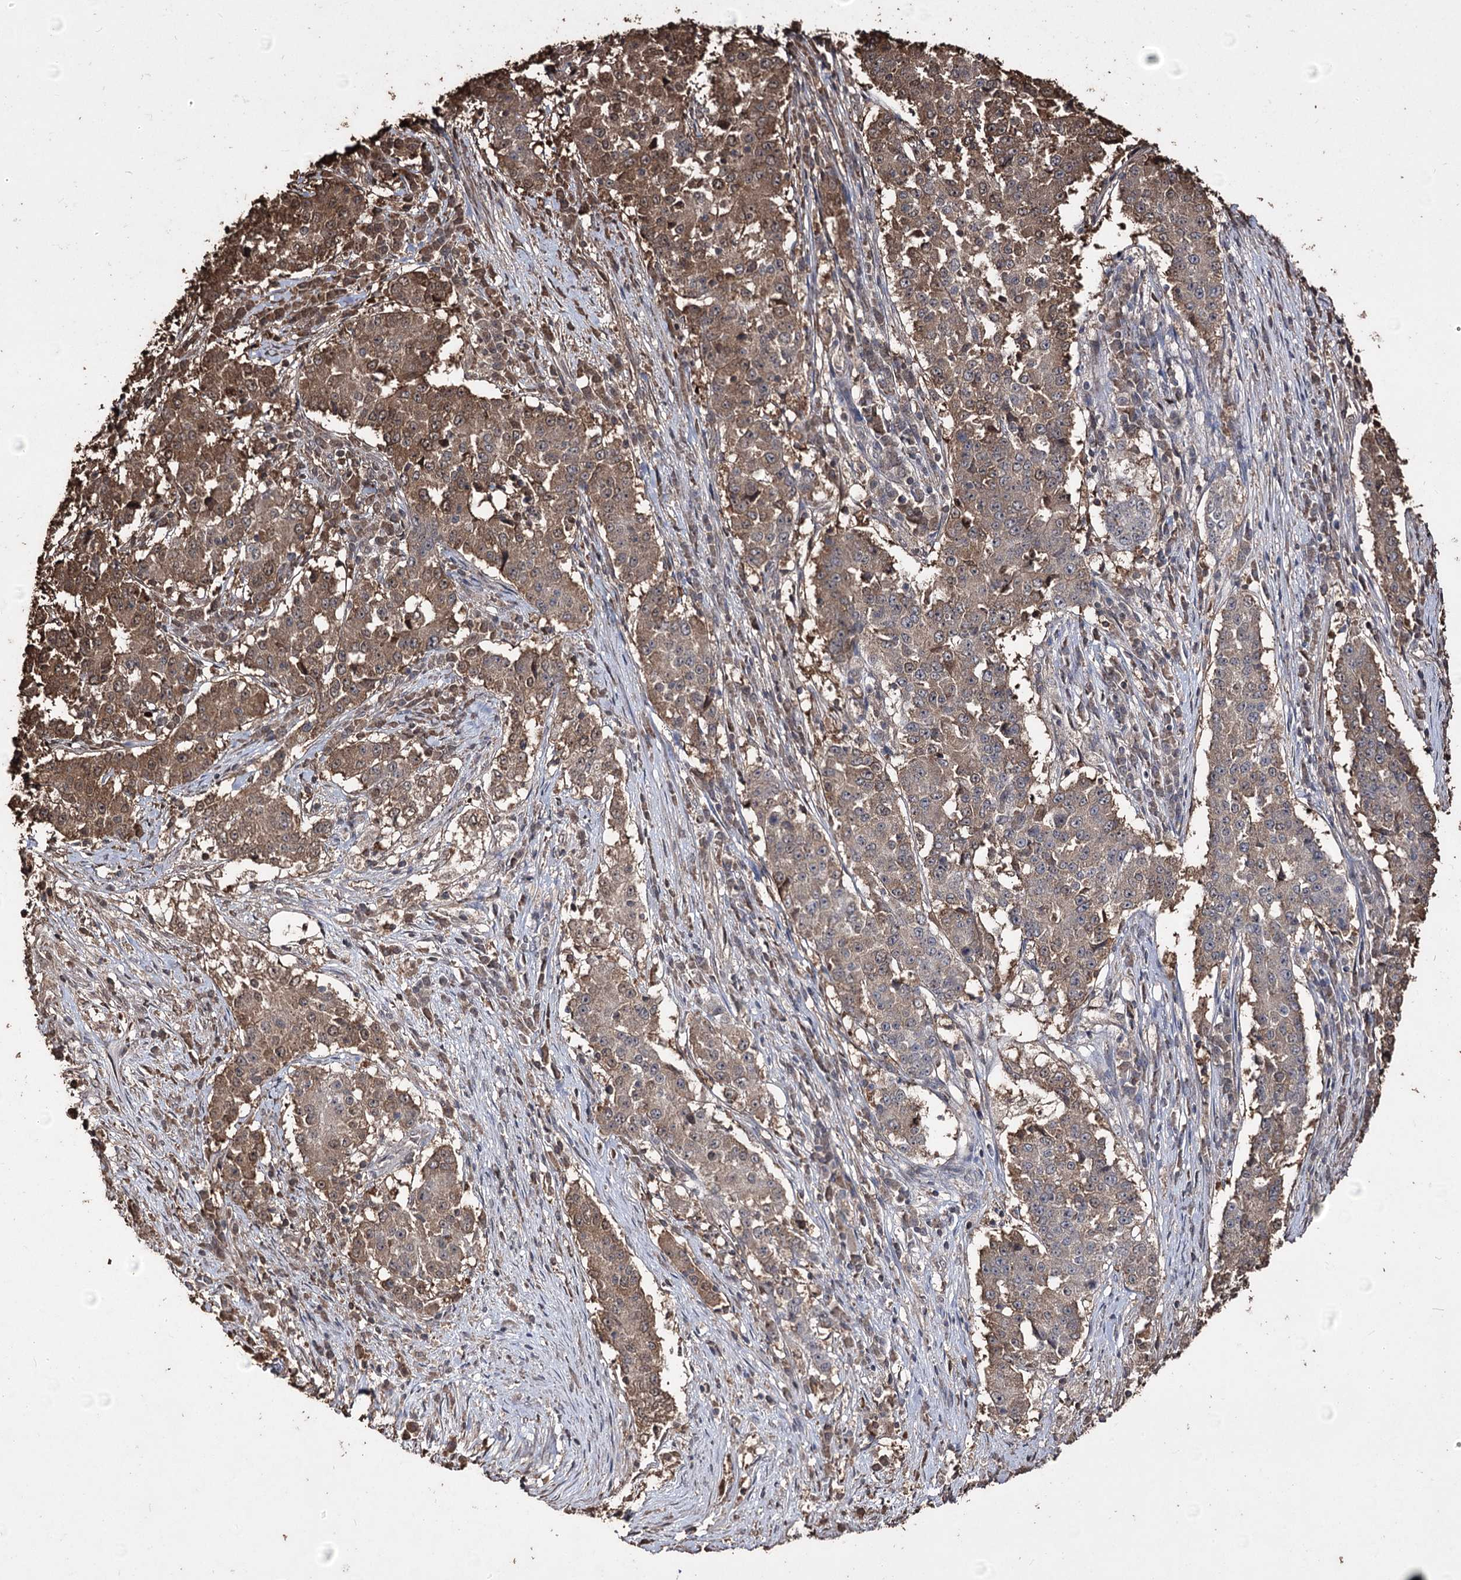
{"staining": {"intensity": "moderate", "quantity": "25%-75%", "location": "cytoplasmic/membranous"}, "tissue": "stomach cancer", "cell_type": "Tumor cells", "image_type": "cancer", "snomed": [{"axis": "morphology", "description": "Adenocarcinoma, NOS"}, {"axis": "topography", "description": "Stomach"}], "caption": "Immunohistochemistry (DAB (3,3'-diaminobenzidine)) staining of stomach cancer (adenocarcinoma) displays moderate cytoplasmic/membranous protein staining in approximately 25%-75% of tumor cells. (Stains: DAB (3,3'-diaminobenzidine) in brown, nuclei in blue, Microscopy: brightfield microscopy at high magnification).", "gene": "ZNF662", "patient": {"sex": "male", "age": 59}}